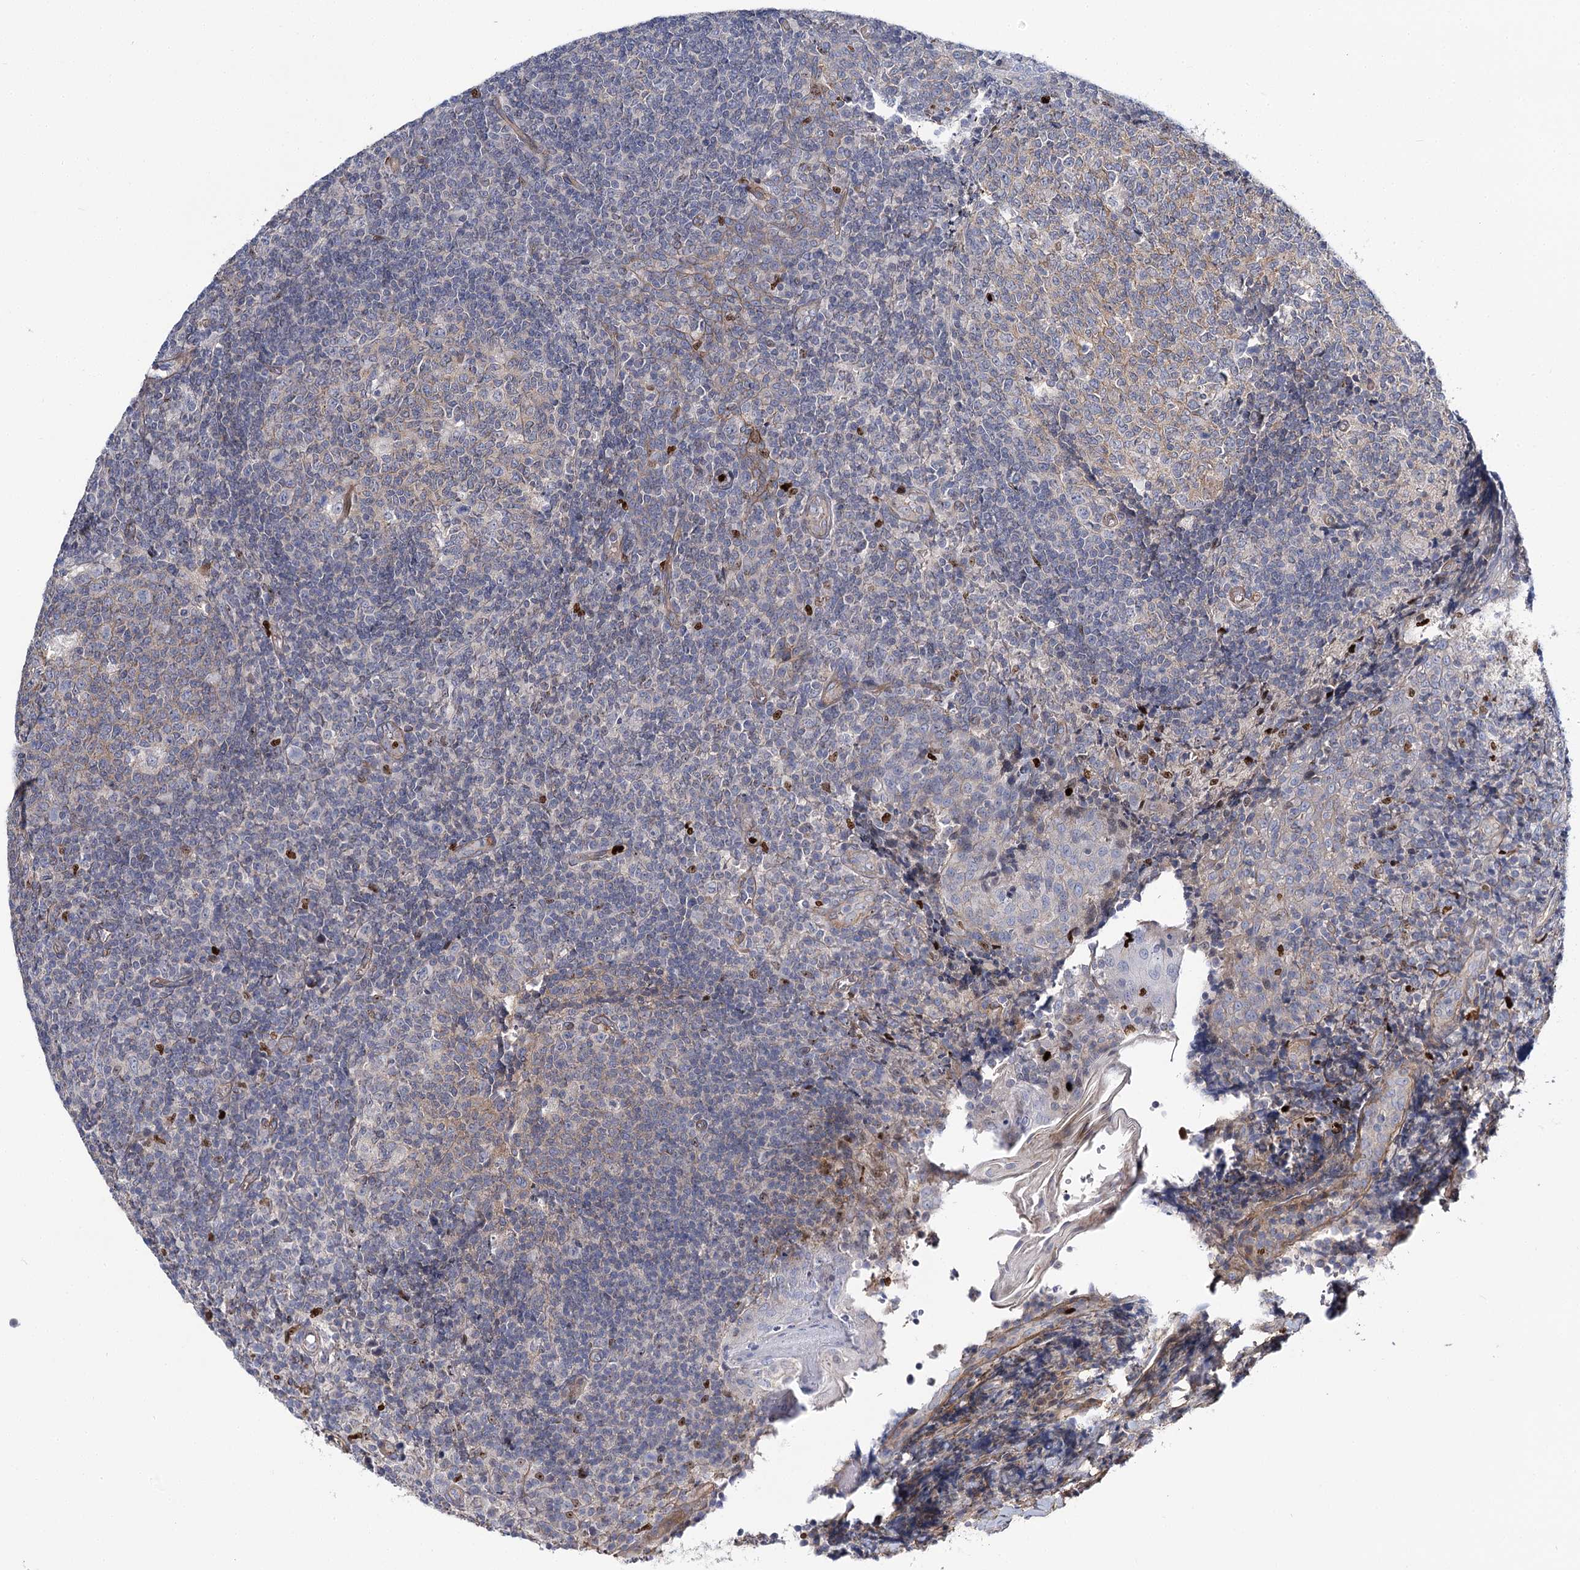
{"staining": {"intensity": "weak", "quantity": "25%-75%", "location": "cytoplasmic/membranous"}, "tissue": "tonsil", "cell_type": "Germinal center cells", "image_type": "normal", "snomed": [{"axis": "morphology", "description": "Normal tissue, NOS"}, {"axis": "topography", "description": "Tonsil"}], "caption": "Protein analysis of unremarkable tonsil demonstrates weak cytoplasmic/membranous positivity in about 25%-75% of germinal center cells.", "gene": "C11orf52", "patient": {"sex": "female", "age": 19}}